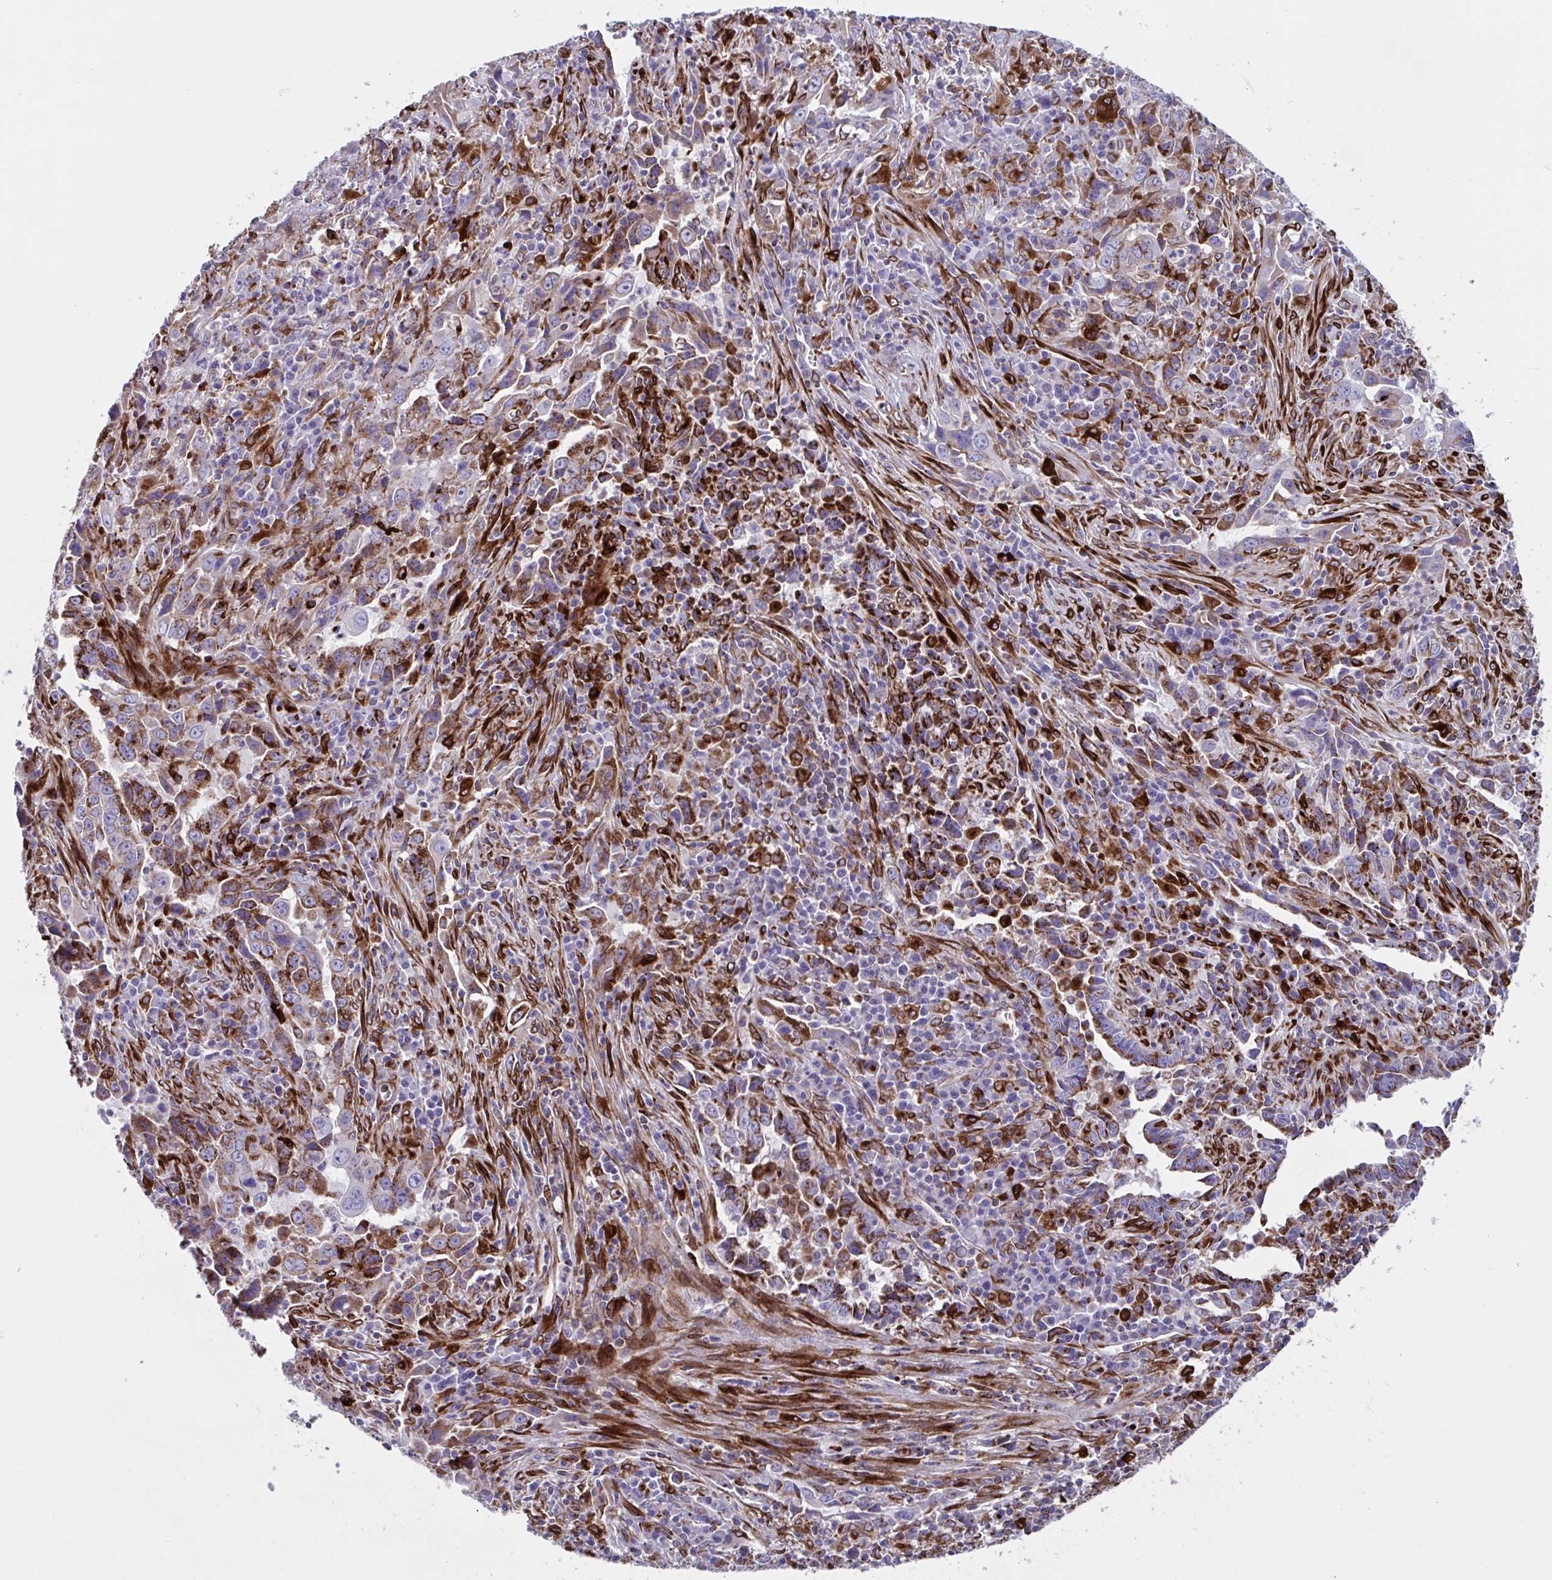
{"staining": {"intensity": "moderate", "quantity": "25%-75%", "location": "cytoplasmic/membranous"}, "tissue": "lung cancer", "cell_type": "Tumor cells", "image_type": "cancer", "snomed": [{"axis": "morphology", "description": "Adenocarcinoma, NOS"}, {"axis": "topography", "description": "Lung"}], "caption": "Immunohistochemical staining of lung adenocarcinoma reveals moderate cytoplasmic/membranous protein positivity in approximately 25%-75% of tumor cells.", "gene": "RFK", "patient": {"sex": "male", "age": 67}}